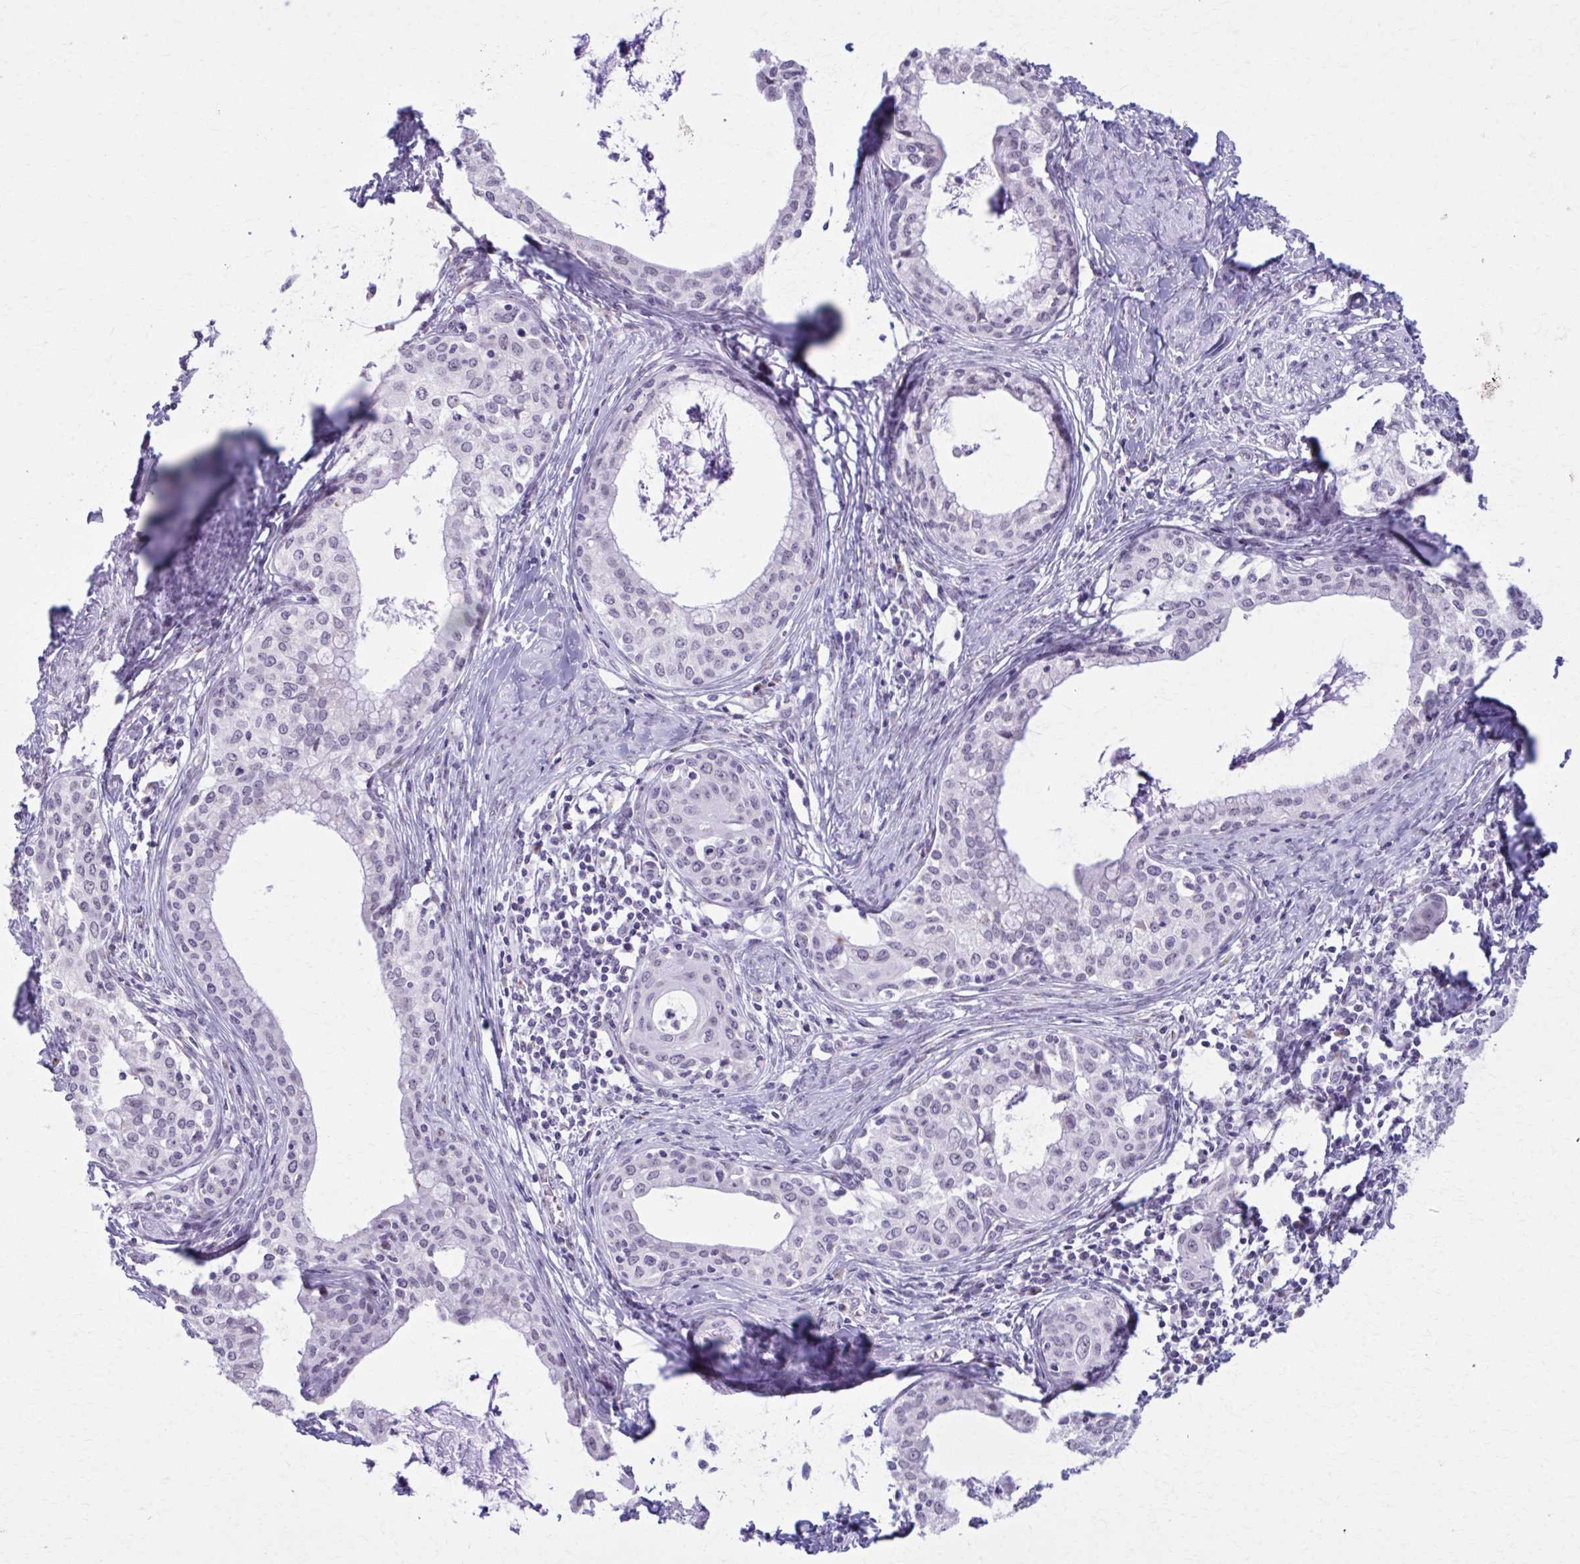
{"staining": {"intensity": "negative", "quantity": "none", "location": "none"}, "tissue": "cervical cancer", "cell_type": "Tumor cells", "image_type": "cancer", "snomed": [{"axis": "morphology", "description": "Squamous cell carcinoma, NOS"}, {"axis": "morphology", "description": "Adenocarcinoma, NOS"}, {"axis": "topography", "description": "Cervix"}], "caption": "There is no significant expression in tumor cells of cervical cancer.", "gene": "ZNF682", "patient": {"sex": "female", "age": 52}}